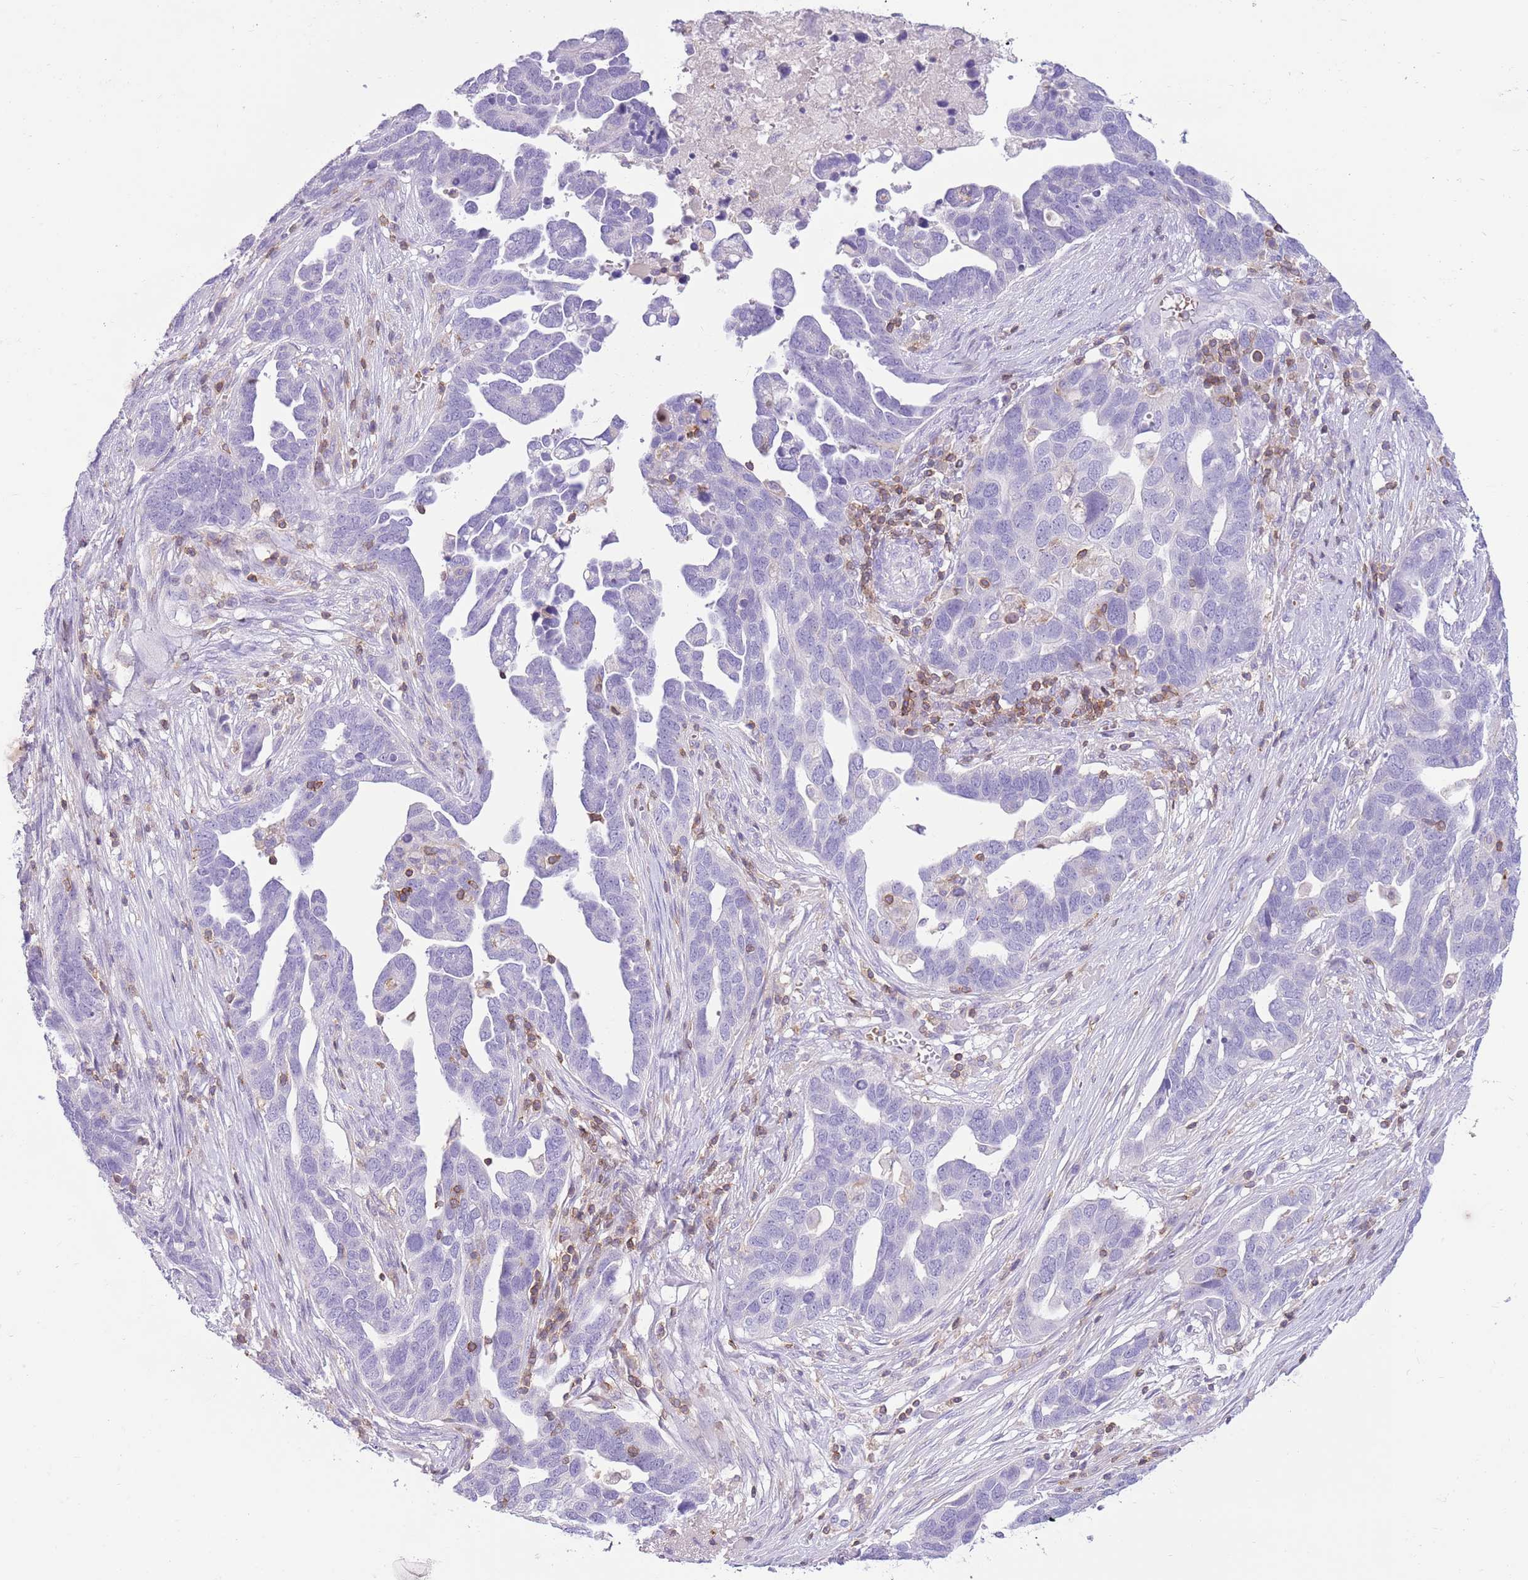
{"staining": {"intensity": "negative", "quantity": "none", "location": "none"}, "tissue": "ovarian cancer", "cell_type": "Tumor cells", "image_type": "cancer", "snomed": [{"axis": "morphology", "description": "Cystadenocarcinoma, serous, NOS"}, {"axis": "topography", "description": "Ovary"}], "caption": "Micrograph shows no protein positivity in tumor cells of ovarian serous cystadenocarcinoma tissue. Brightfield microscopy of immunohistochemistry stained with DAB (brown) and hematoxylin (blue), captured at high magnification.", "gene": "OR4Q3", "patient": {"sex": "female", "age": 54}}